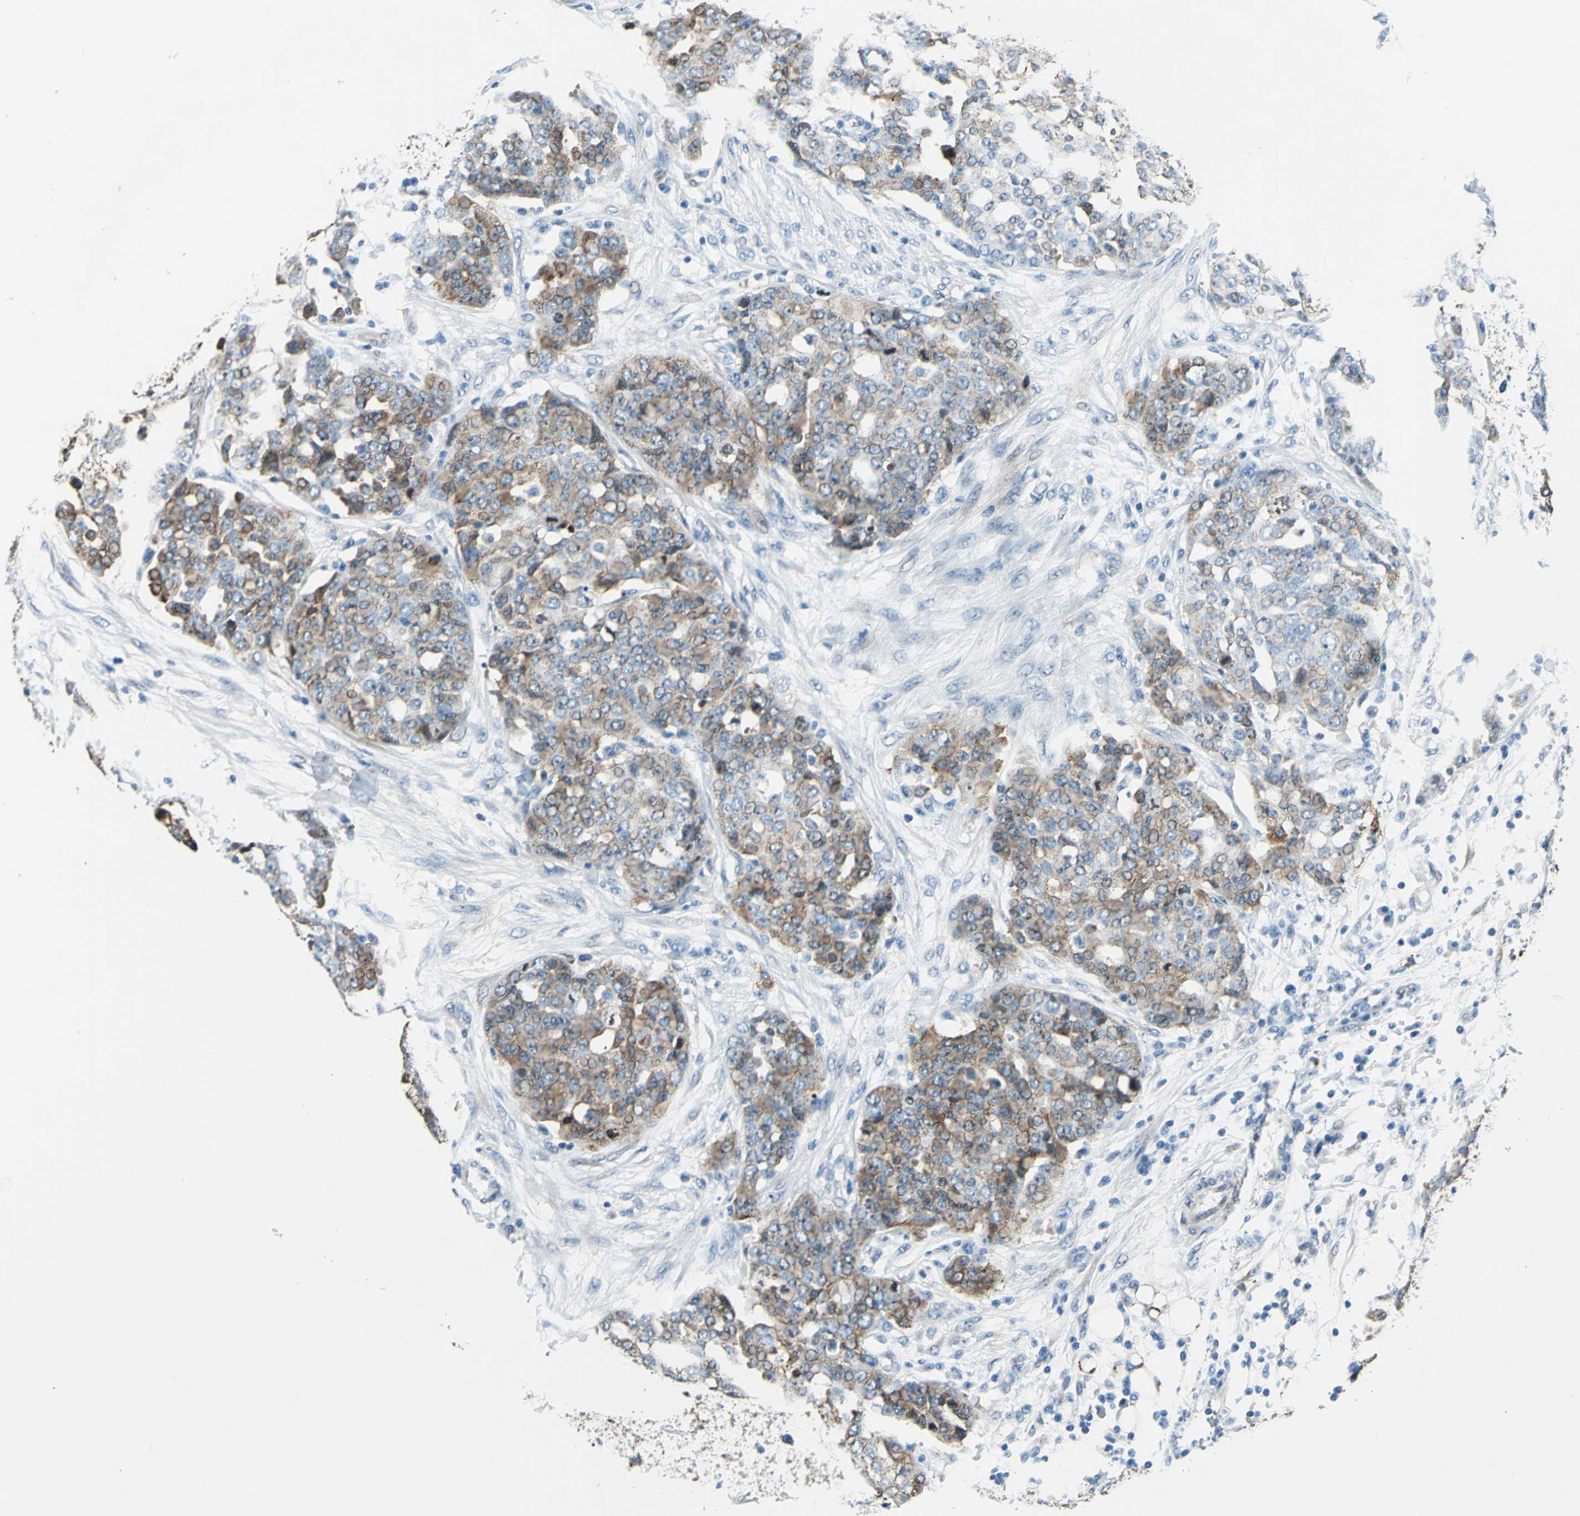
{"staining": {"intensity": "moderate", "quantity": ">75%", "location": "cytoplasmic/membranous"}, "tissue": "ovarian cancer", "cell_type": "Tumor cells", "image_type": "cancer", "snomed": [{"axis": "morphology", "description": "Cystadenocarcinoma, serous, NOS"}, {"axis": "topography", "description": "Soft tissue"}, {"axis": "topography", "description": "Ovary"}], "caption": "About >75% of tumor cells in human ovarian cancer (serous cystadenocarcinoma) show moderate cytoplasmic/membranous protein expression as visualized by brown immunohistochemical staining.", "gene": "HSPB1", "patient": {"sex": "female", "age": 57}}